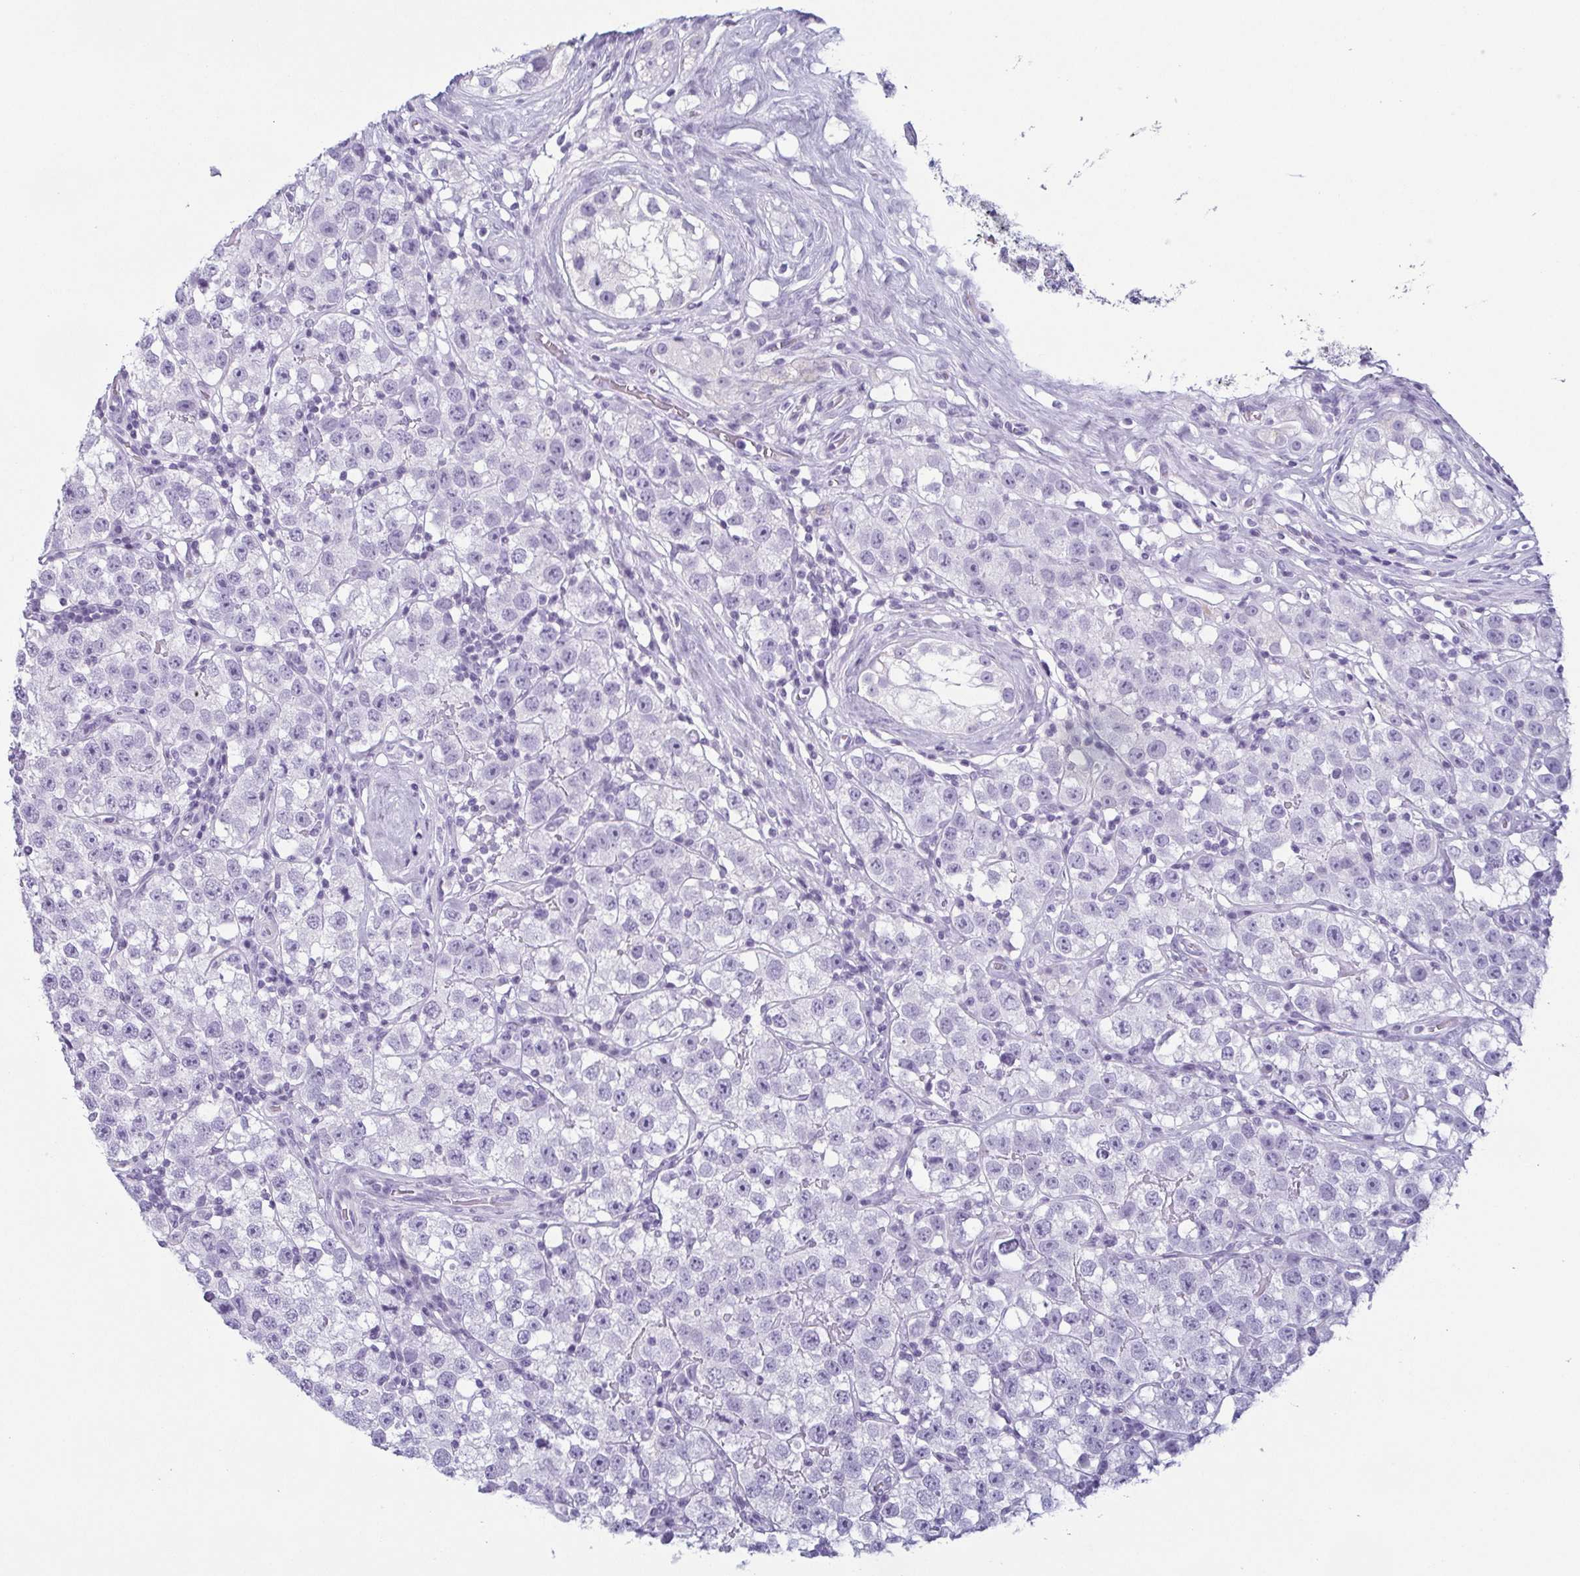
{"staining": {"intensity": "negative", "quantity": "none", "location": "none"}, "tissue": "testis cancer", "cell_type": "Tumor cells", "image_type": "cancer", "snomed": [{"axis": "morphology", "description": "Seminoma, NOS"}, {"axis": "topography", "description": "Testis"}], "caption": "The IHC photomicrograph has no significant positivity in tumor cells of testis cancer (seminoma) tissue.", "gene": "KRT78", "patient": {"sex": "male", "age": 34}}